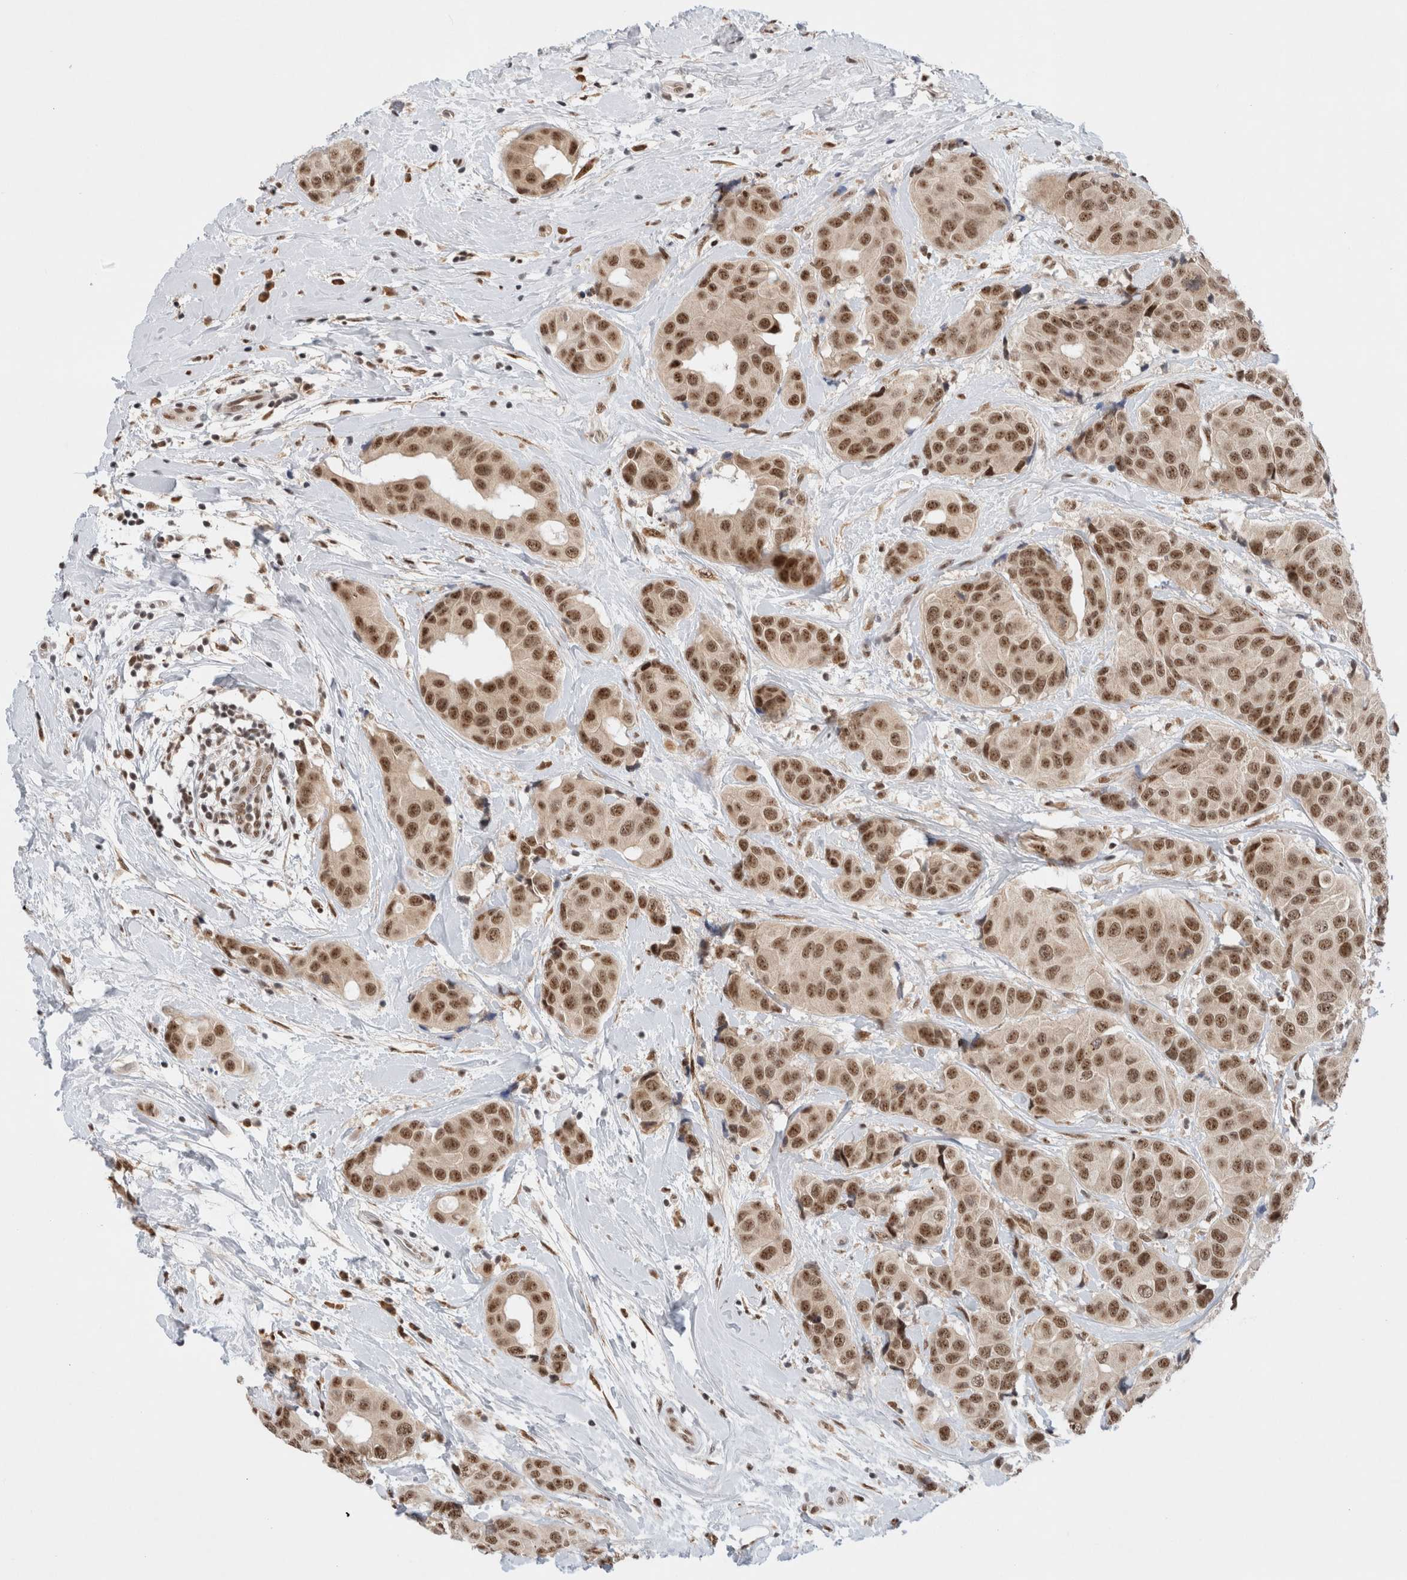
{"staining": {"intensity": "strong", "quantity": ">75%", "location": "nuclear"}, "tissue": "breast cancer", "cell_type": "Tumor cells", "image_type": "cancer", "snomed": [{"axis": "morphology", "description": "Normal tissue, NOS"}, {"axis": "morphology", "description": "Duct carcinoma"}, {"axis": "topography", "description": "Breast"}], "caption": "DAB immunohistochemical staining of breast cancer reveals strong nuclear protein staining in about >75% of tumor cells.", "gene": "NCAPG2", "patient": {"sex": "female", "age": 39}}